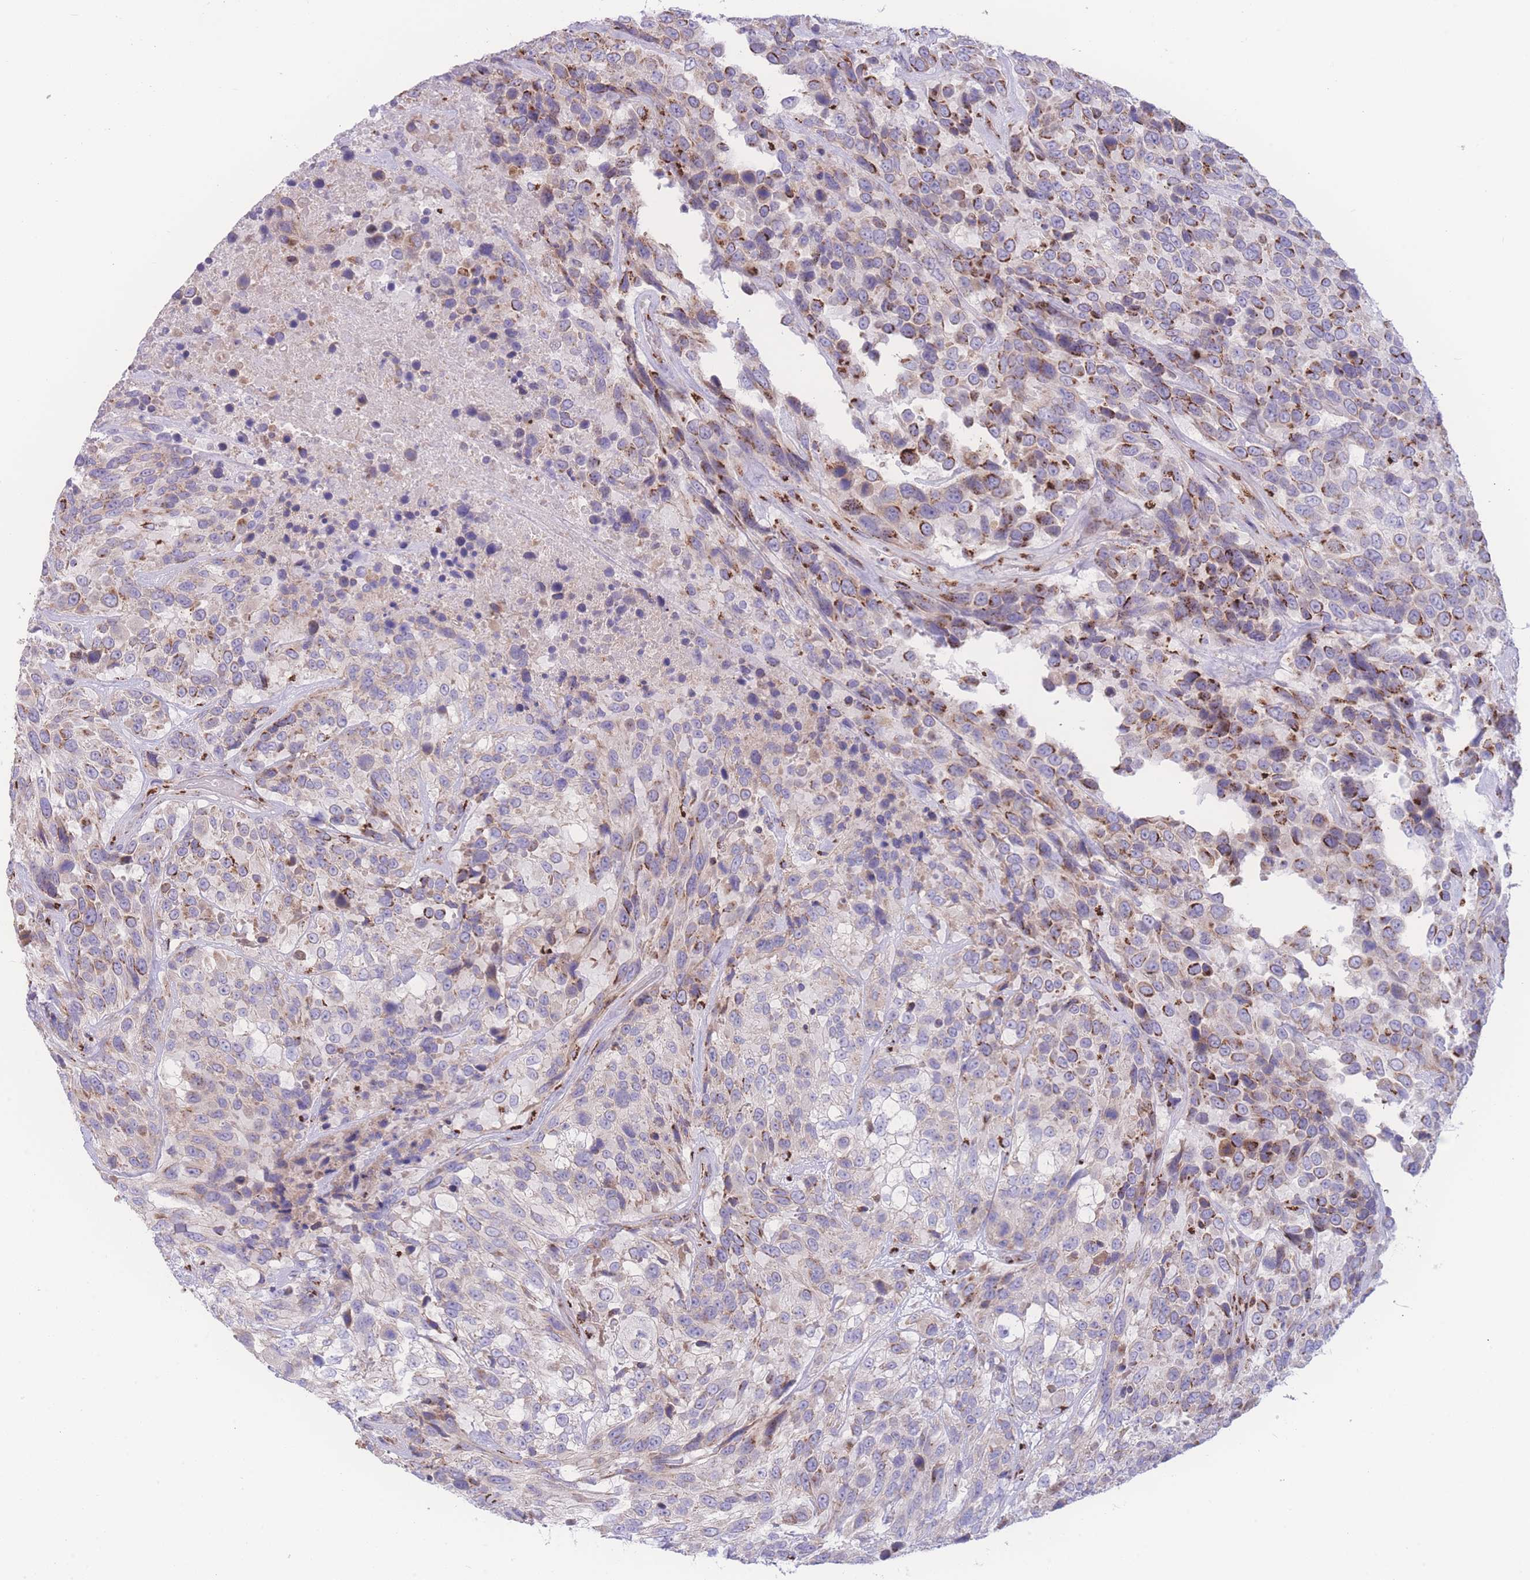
{"staining": {"intensity": "strong", "quantity": "25%-75%", "location": "cytoplasmic/membranous"}, "tissue": "urothelial cancer", "cell_type": "Tumor cells", "image_type": "cancer", "snomed": [{"axis": "morphology", "description": "Urothelial carcinoma, High grade"}, {"axis": "topography", "description": "Urinary bladder"}], "caption": "About 25%-75% of tumor cells in urothelial carcinoma (high-grade) exhibit strong cytoplasmic/membranous protein staining as visualized by brown immunohistochemical staining.", "gene": "GOLM2", "patient": {"sex": "male", "age": 56}}